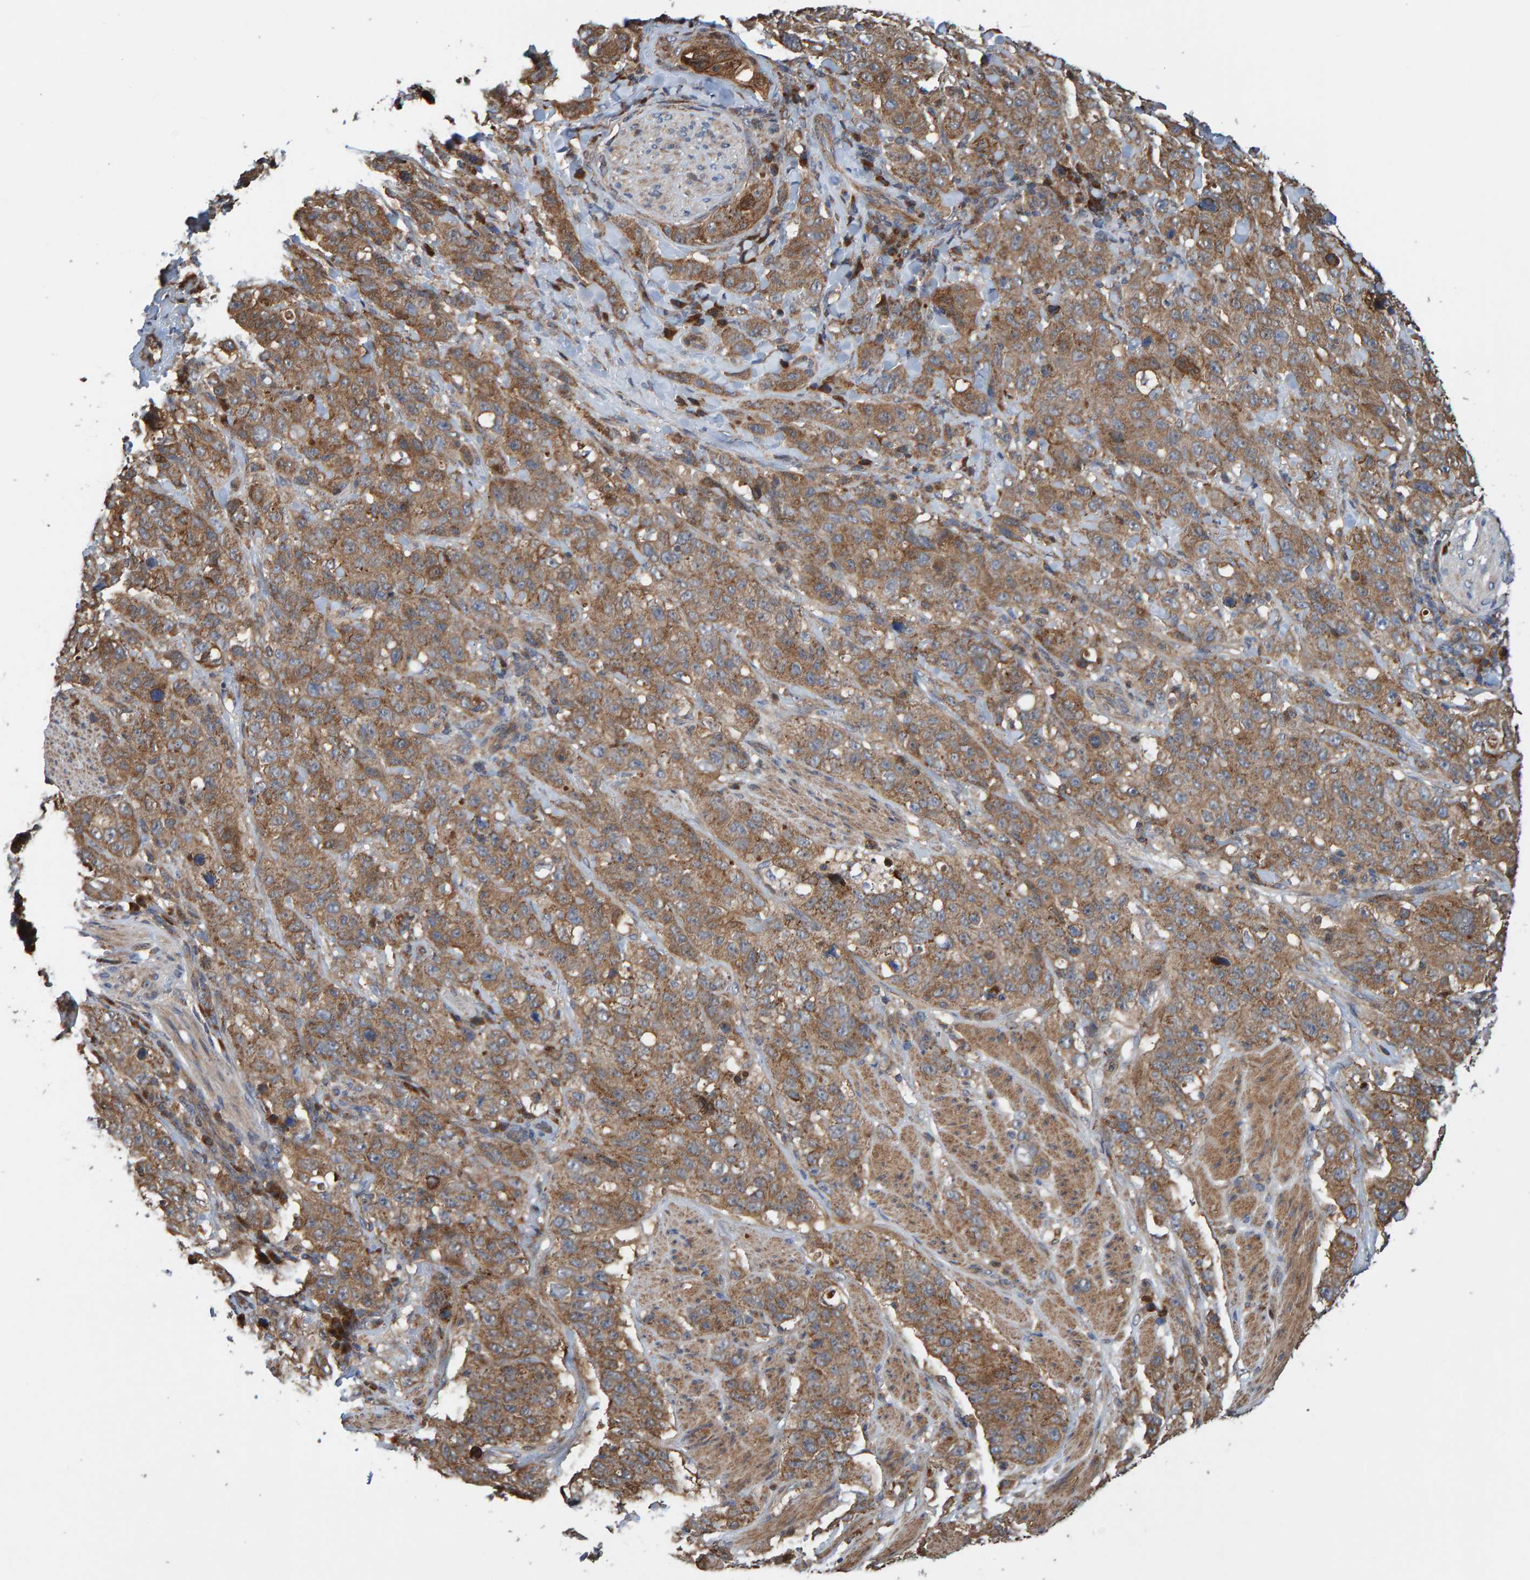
{"staining": {"intensity": "moderate", "quantity": ">75%", "location": "cytoplasmic/membranous"}, "tissue": "stomach cancer", "cell_type": "Tumor cells", "image_type": "cancer", "snomed": [{"axis": "morphology", "description": "Adenocarcinoma, NOS"}, {"axis": "topography", "description": "Stomach"}], "caption": "A brown stain shows moderate cytoplasmic/membranous positivity of a protein in stomach adenocarcinoma tumor cells.", "gene": "KIAA0753", "patient": {"sex": "male", "age": 48}}